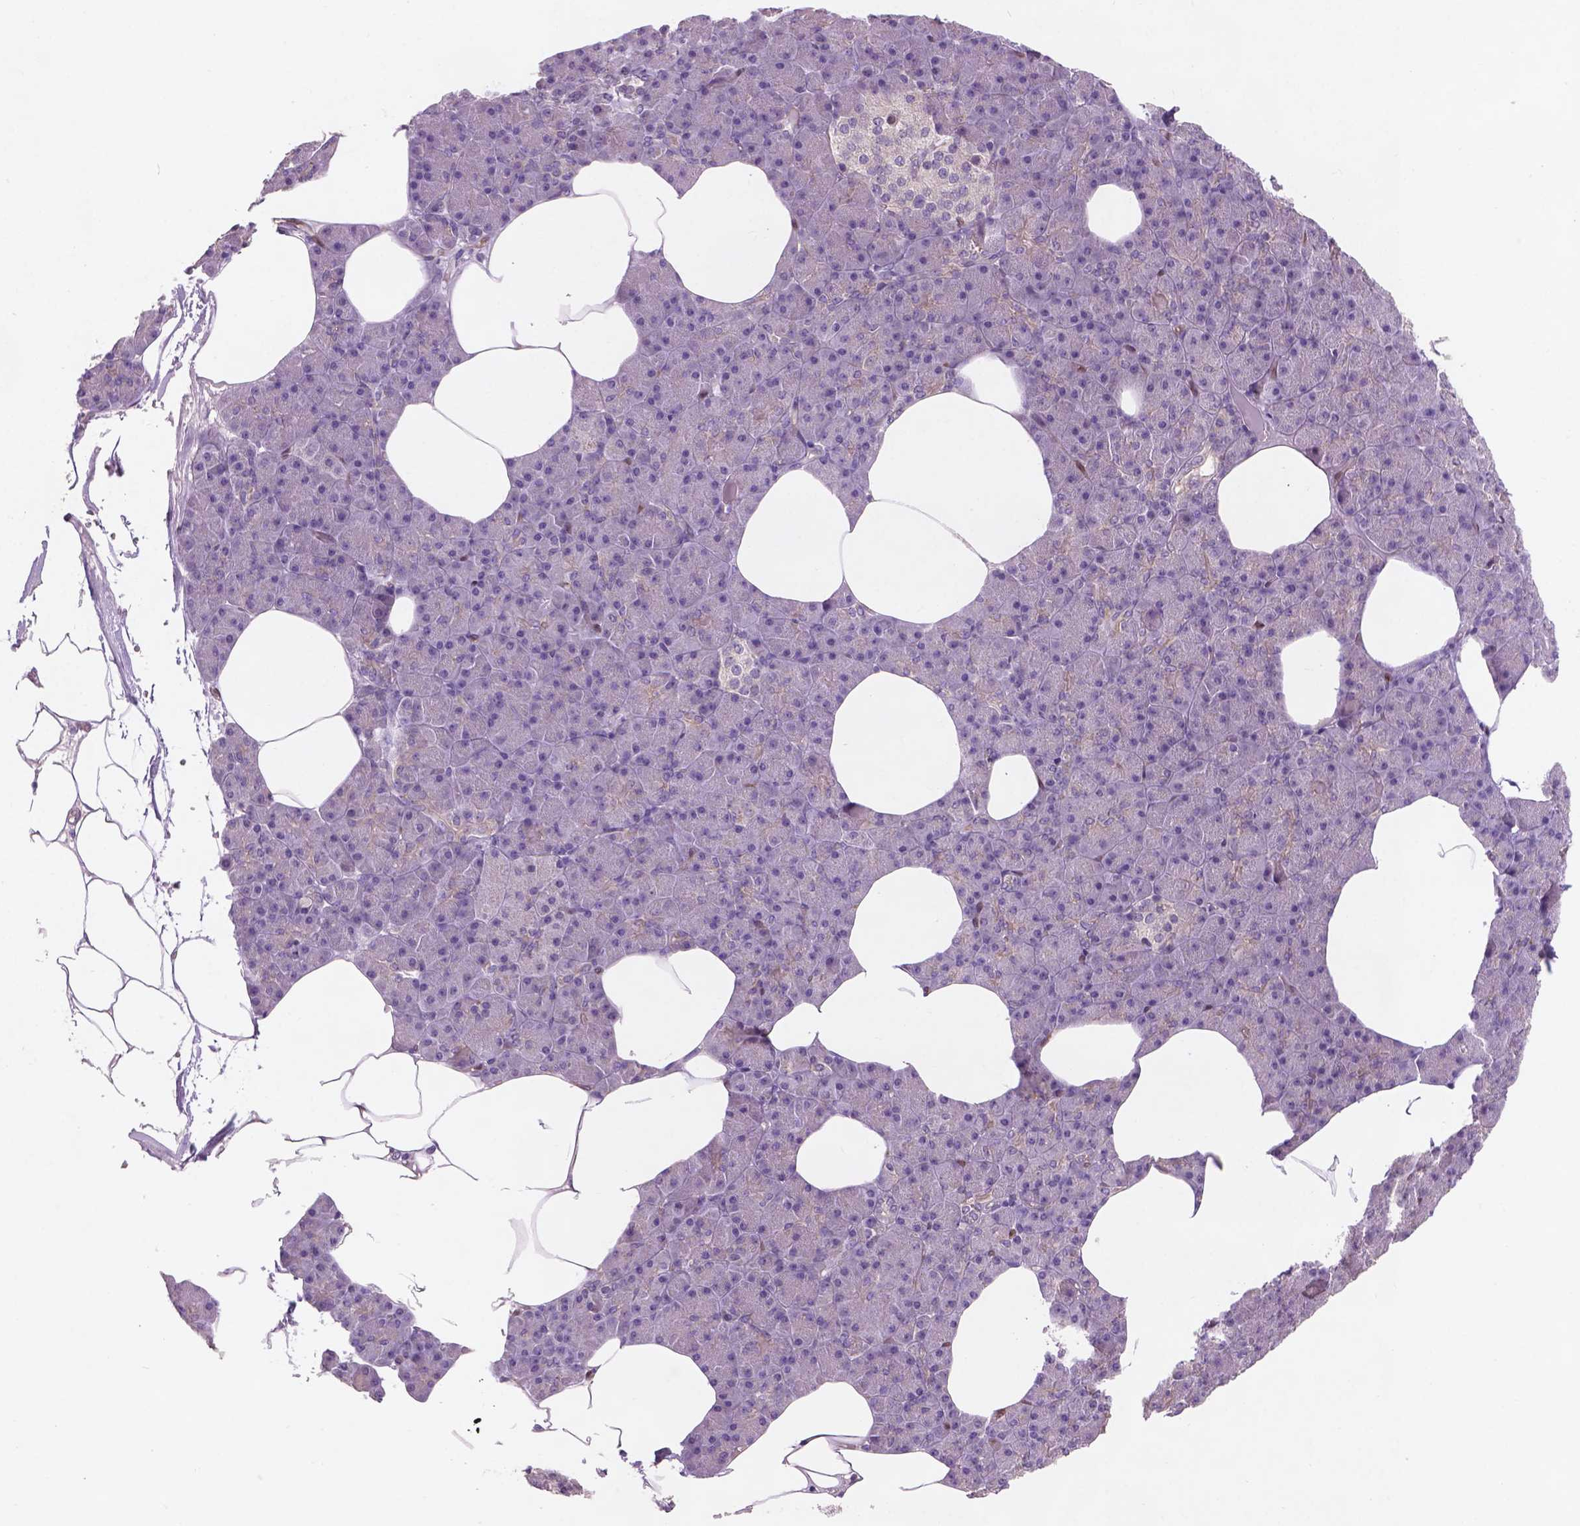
{"staining": {"intensity": "negative", "quantity": "none", "location": "none"}, "tissue": "pancreas", "cell_type": "Exocrine glandular cells", "image_type": "normal", "snomed": [{"axis": "morphology", "description": "Normal tissue, NOS"}, {"axis": "topography", "description": "Pancreas"}], "caption": "Immunohistochemistry micrograph of benign pancreas stained for a protein (brown), which demonstrates no staining in exocrine glandular cells.", "gene": "GXYLT2", "patient": {"sex": "female", "age": 45}}